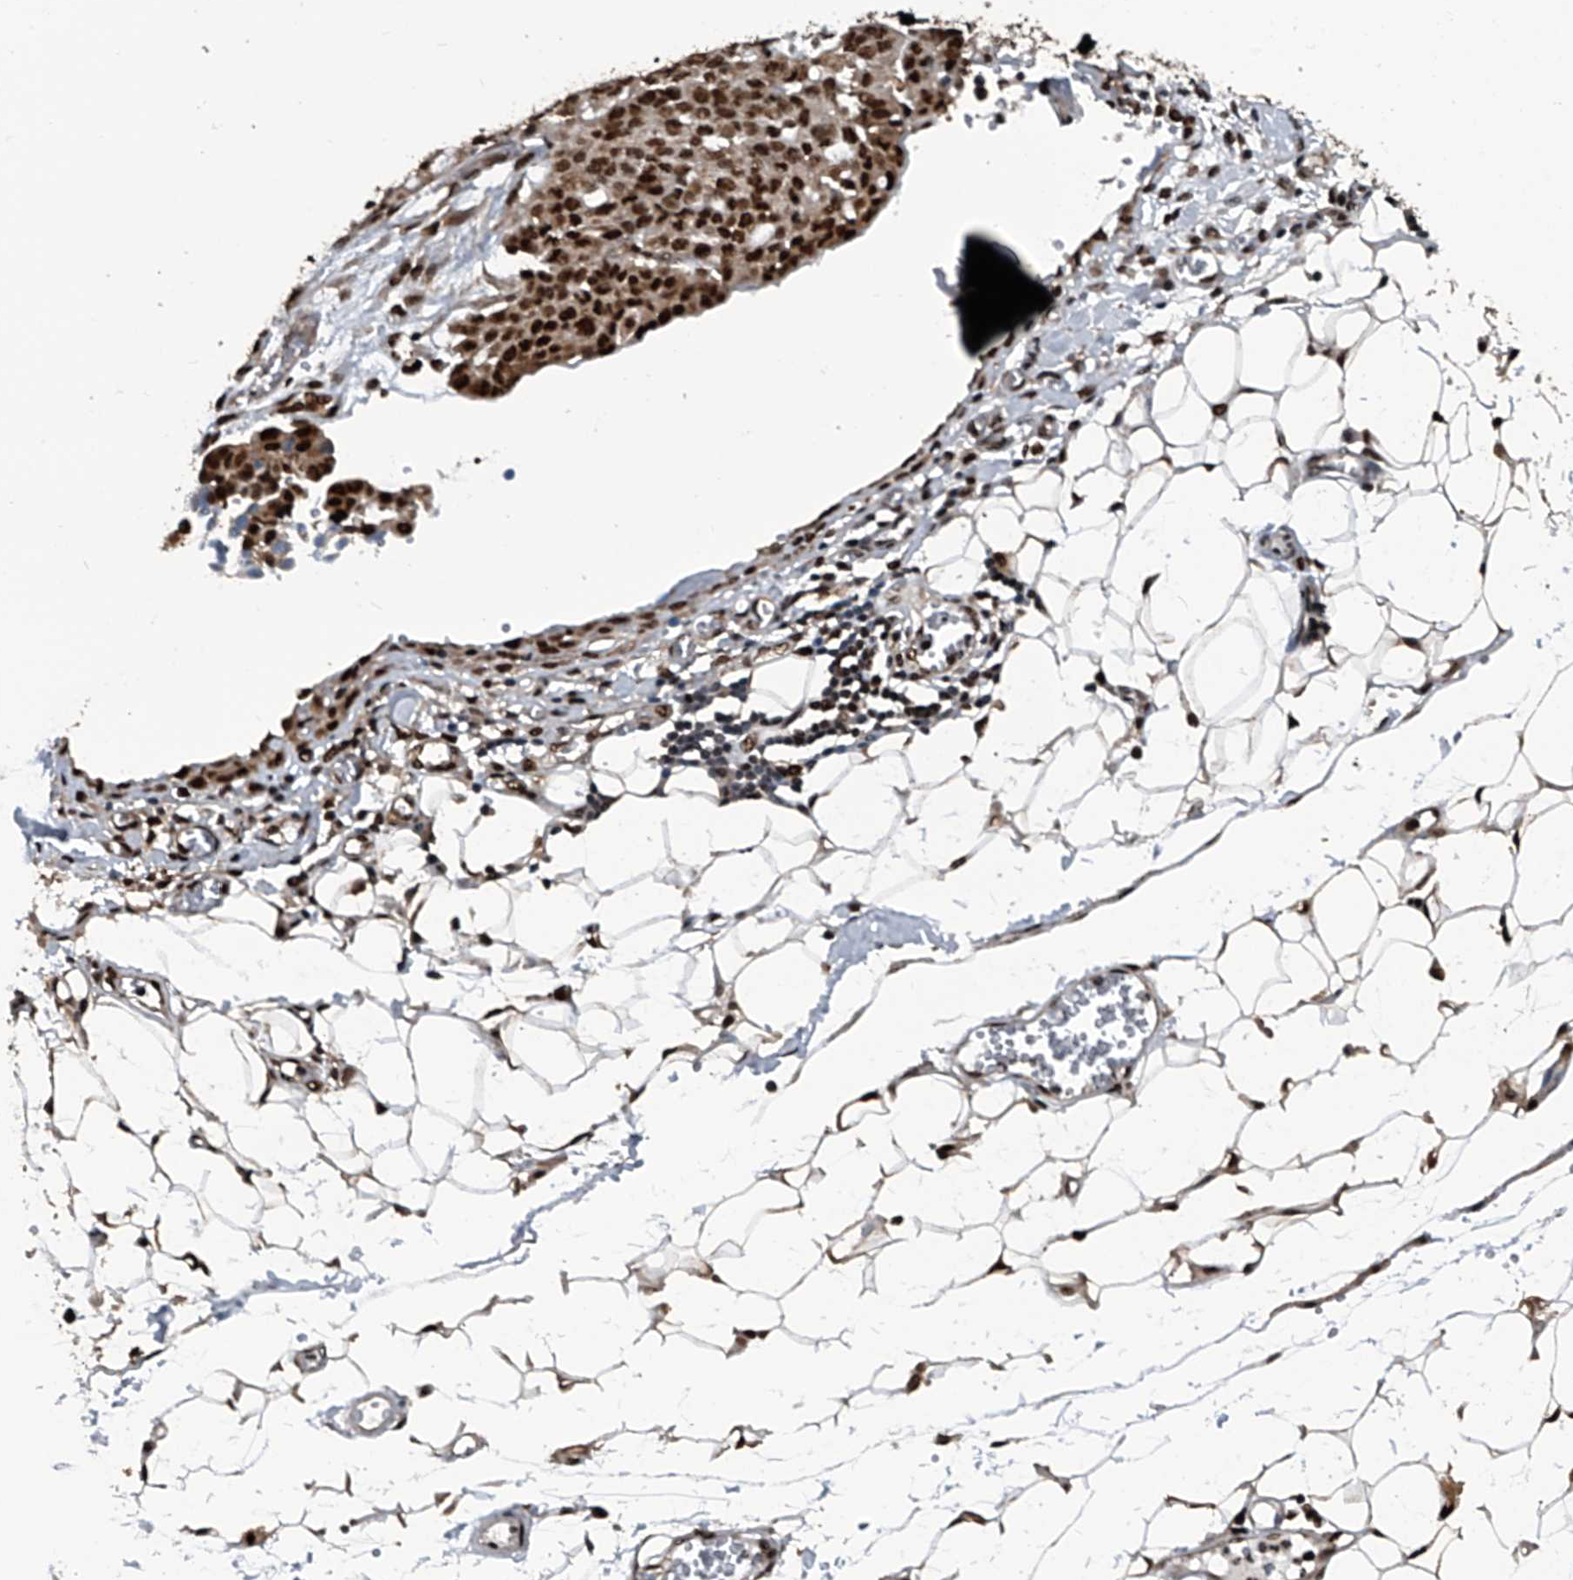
{"staining": {"intensity": "strong", "quantity": ">75%", "location": "nuclear"}, "tissue": "ovarian cancer", "cell_type": "Tumor cells", "image_type": "cancer", "snomed": [{"axis": "morphology", "description": "Cystadenocarcinoma, serous, NOS"}, {"axis": "topography", "description": "Soft tissue"}, {"axis": "topography", "description": "Ovary"}], "caption": "Ovarian cancer stained for a protein (brown) exhibits strong nuclear positive staining in about >75% of tumor cells.", "gene": "FKBP5", "patient": {"sex": "female", "age": 57}}